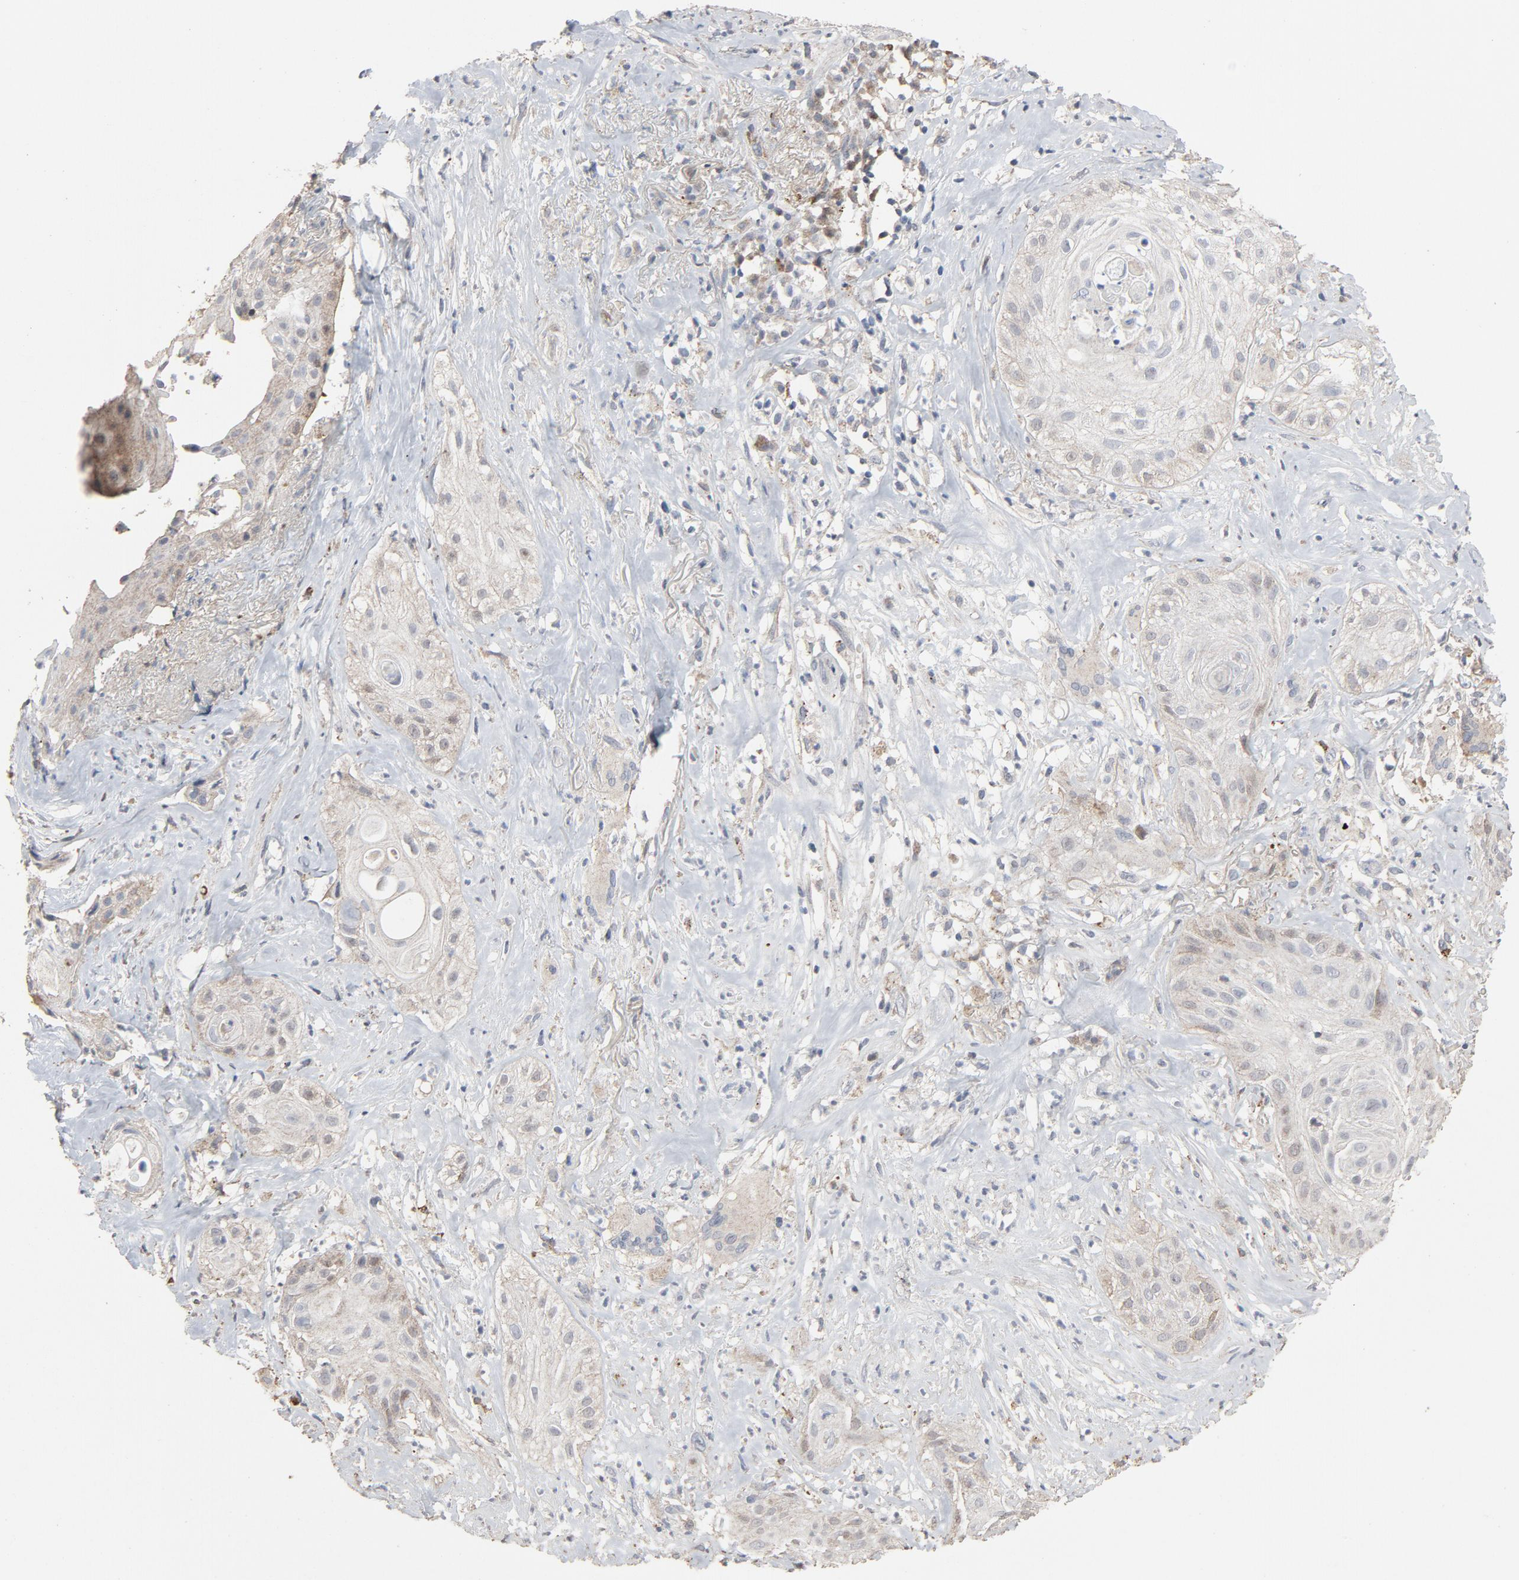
{"staining": {"intensity": "weak", "quantity": "<25%", "location": "cytoplasmic/membranous"}, "tissue": "skin cancer", "cell_type": "Tumor cells", "image_type": "cancer", "snomed": [{"axis": "morphology", "description": "Squamous cell carcinoma, NOS"}, {"axis": "topography", "description": "Skin"}], "caption": "DAB (3,3'-diaminobenzidine) immunohistochemical staining of skin cancer (squamous cell carcinoma) shows no significant positivity in tumor cells.", "gene": "CDK6", "patient": {"sex": "male", "age": 65}}